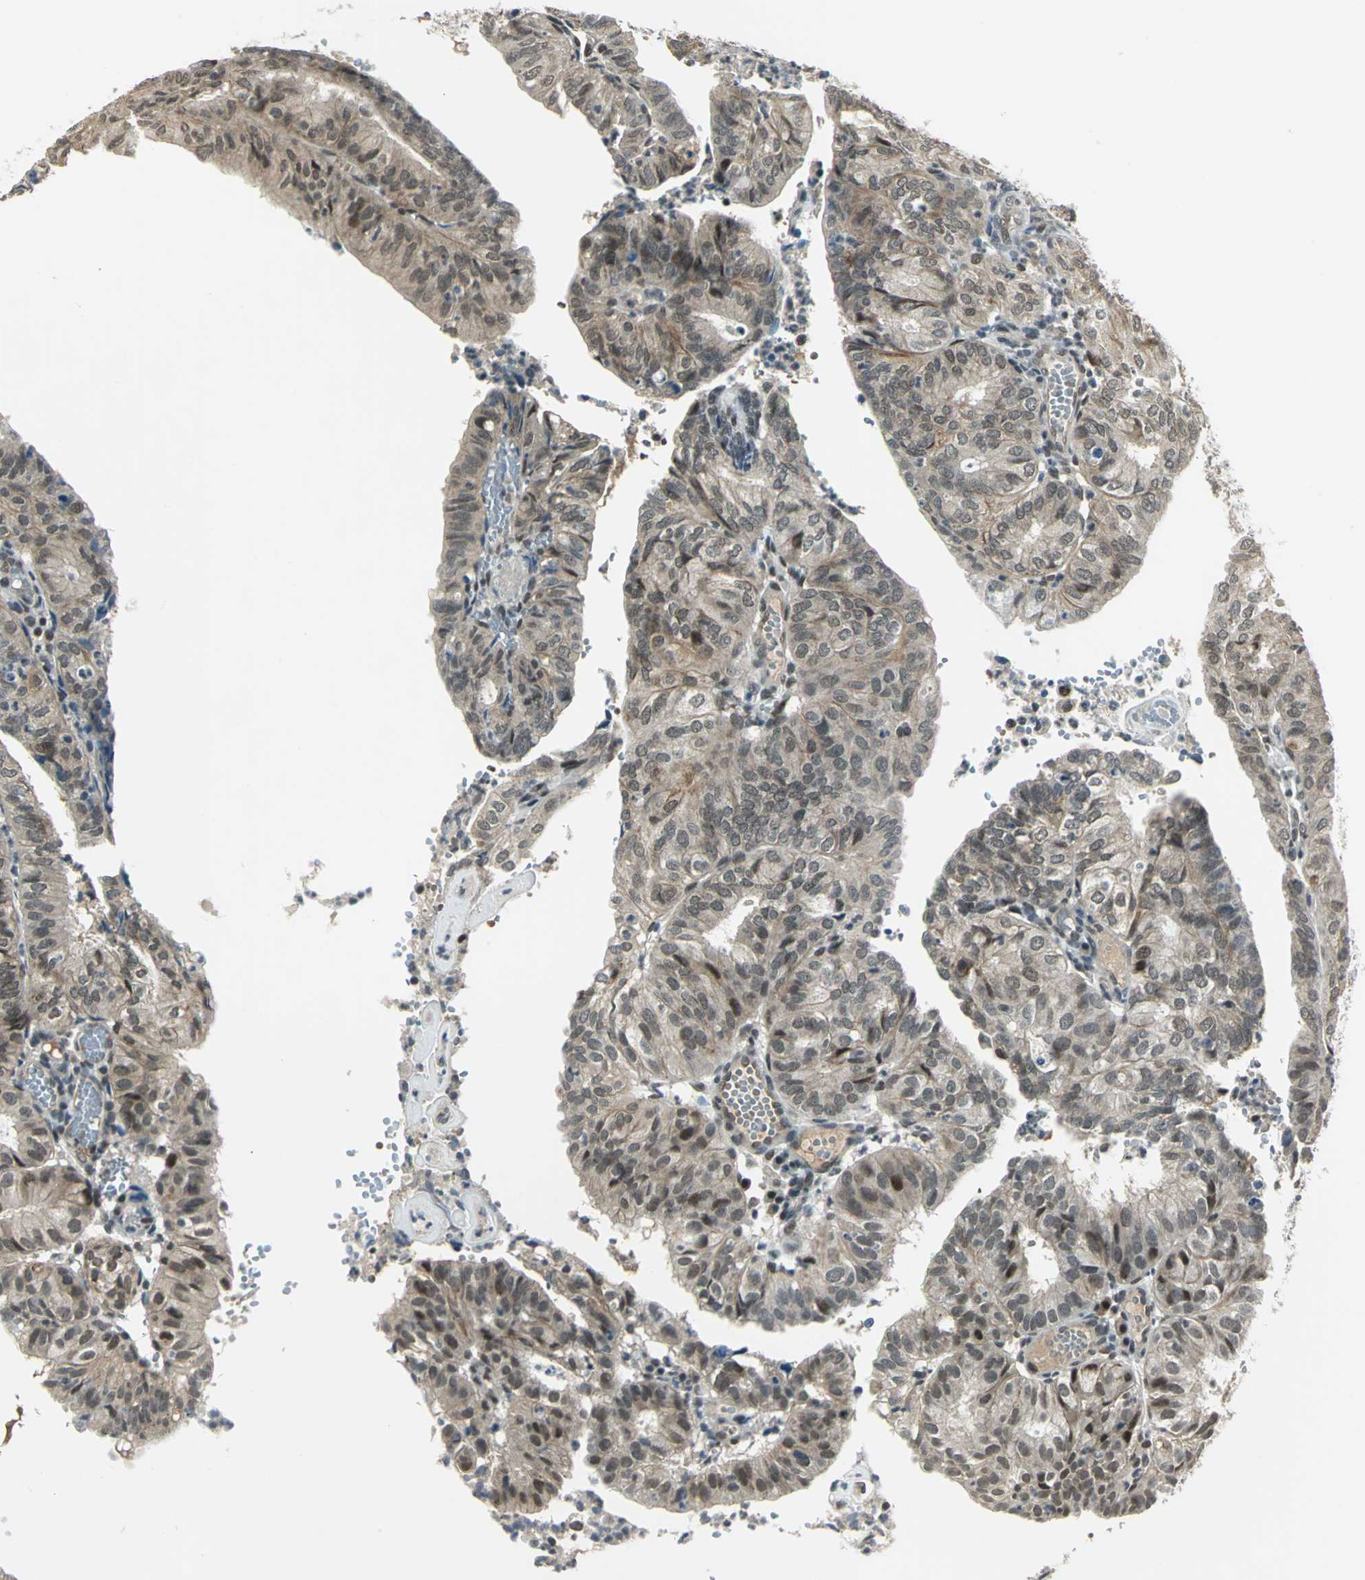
{"staining": {"intensity": "weak", "quantity": "<25%", "location": "nuclear"}, "tissue": "endometrial cancer", "cell_type": "Tumor cells", "image_type": "cancer", "snomed": [{"axis": "morphology", "description": "Adenocarcinoma, NOS"}, {"axis": "topography", "description": "Uterus"}], "caption": "This is an immunohistochemistry photomicrograph of endometrial cancer (adenocarcinoma). There is no expression in tumor cells.", "gene": "RAD17", "patient": {"sex": "female", "age": 60}}